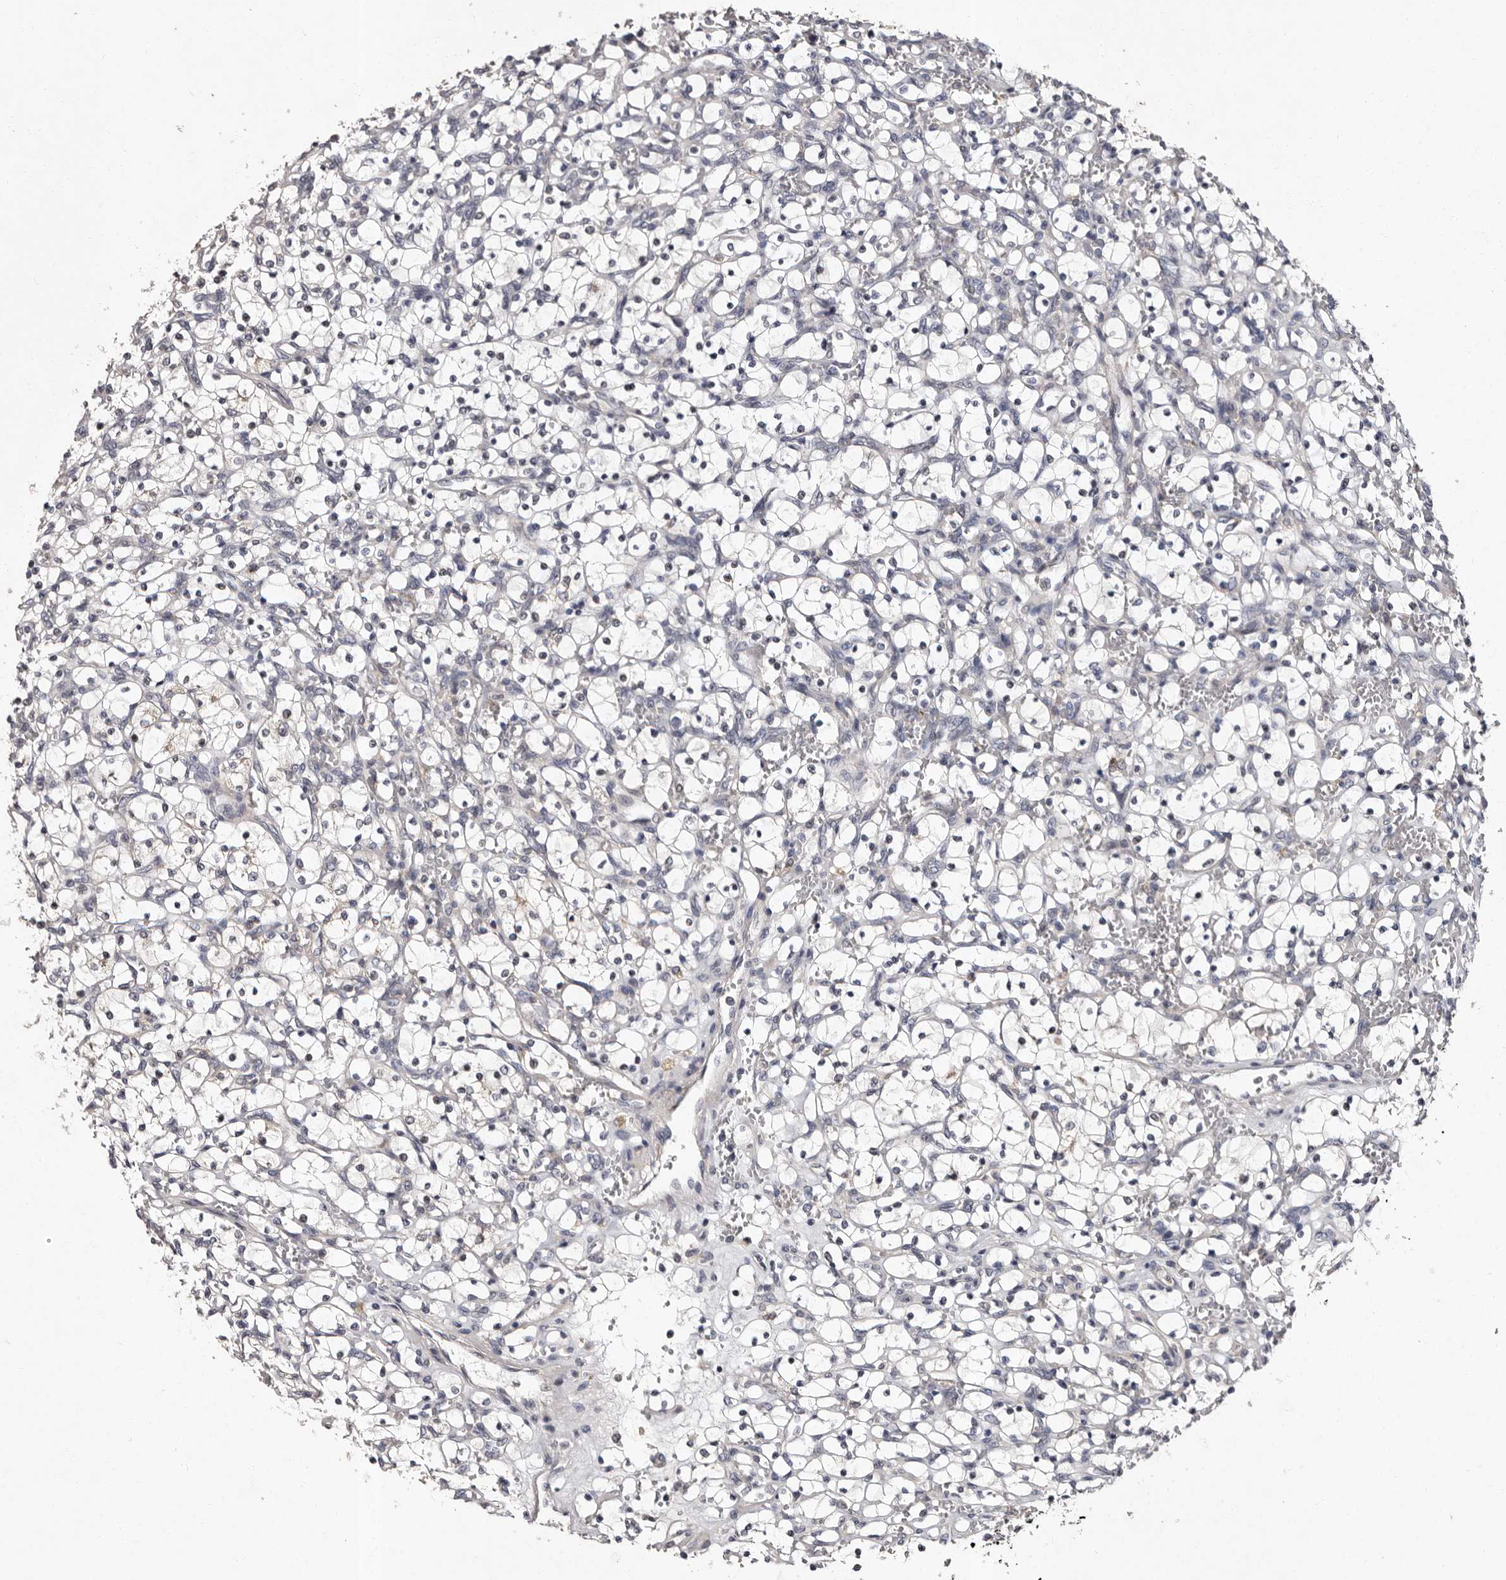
{"staining": {"intensity": "negative", "quantity": "none", "location": "none"}, "tissue": "renal cancer", "cell_type": "Tumor cells", "image_type": "cancer", "snomed": [{"axis": "morphology", "description": "Adenocarcinoma, NOS"}, {"axis": "topography", "description": "Kidney"}], "caption": "IHC of human adenocarcinoma (renal) demonstrates no positivity in tumor cells.", "gene": "FAM91A1", "patient": {"sex": "female", "age": 69}}